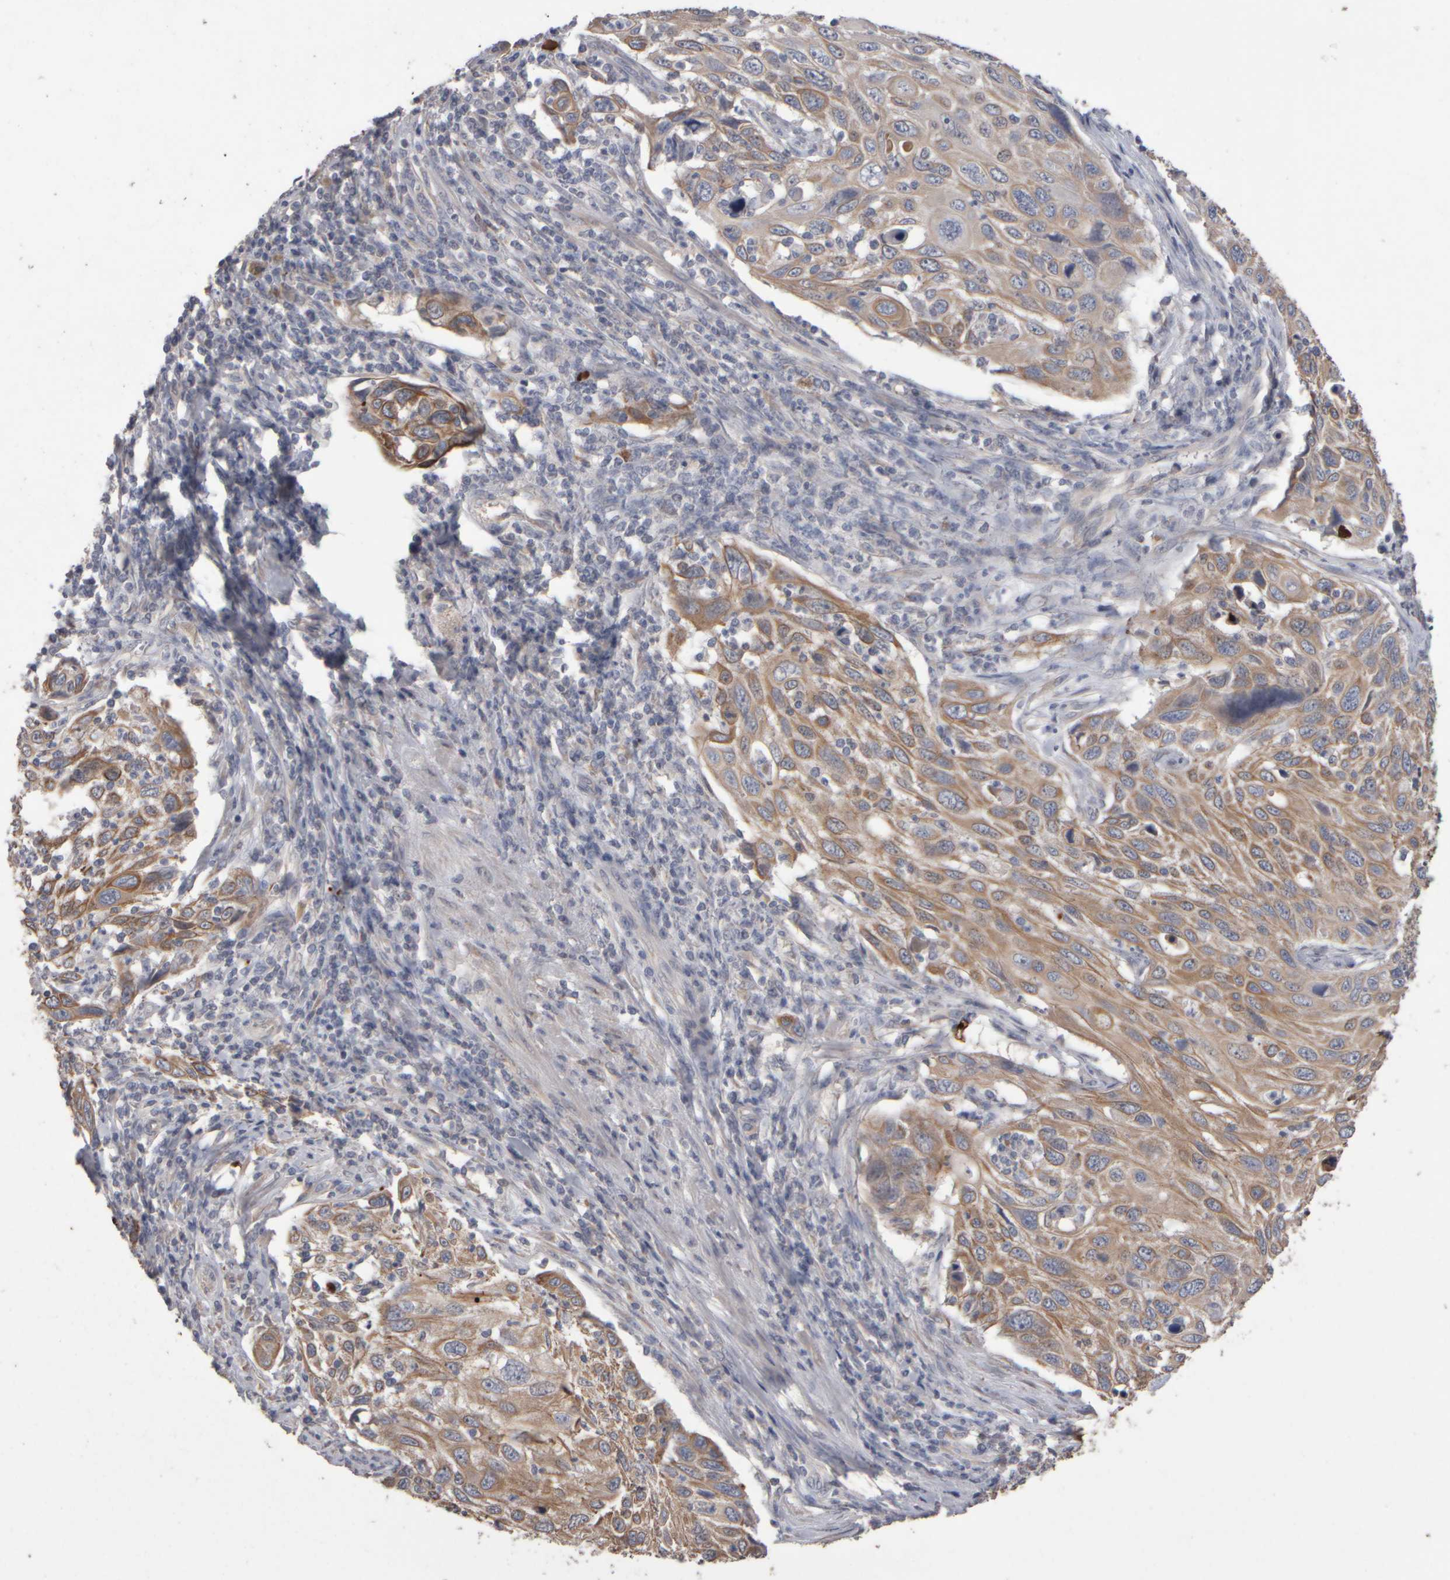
{"staining": {"intensity": "moderate", "quantity": ">75%", "location": "cytoplasmic/membranous"}, "tissue": "cervical cancer", "cell_type": "Tumor cells", "image_type": "cancer", "snomed": [{"axis": "morphology", "description": "Squamous cell carcinoma, NOS"}, {"axis": "topography", "description": "Cervix"}], "caption": "Immunohistochemical staining of human squamous cell carcinoma (cervical) shows medium levels of moderate cytoplasmic/membranous expression in approximately >75% of tumor cells. The staining was performed using DAB, with brown indicating positive protein expression. Nuclei are stained blue with hematoxylin.", "gene": "EPHX2", "patient": {"sex": "female", "age": 70}}